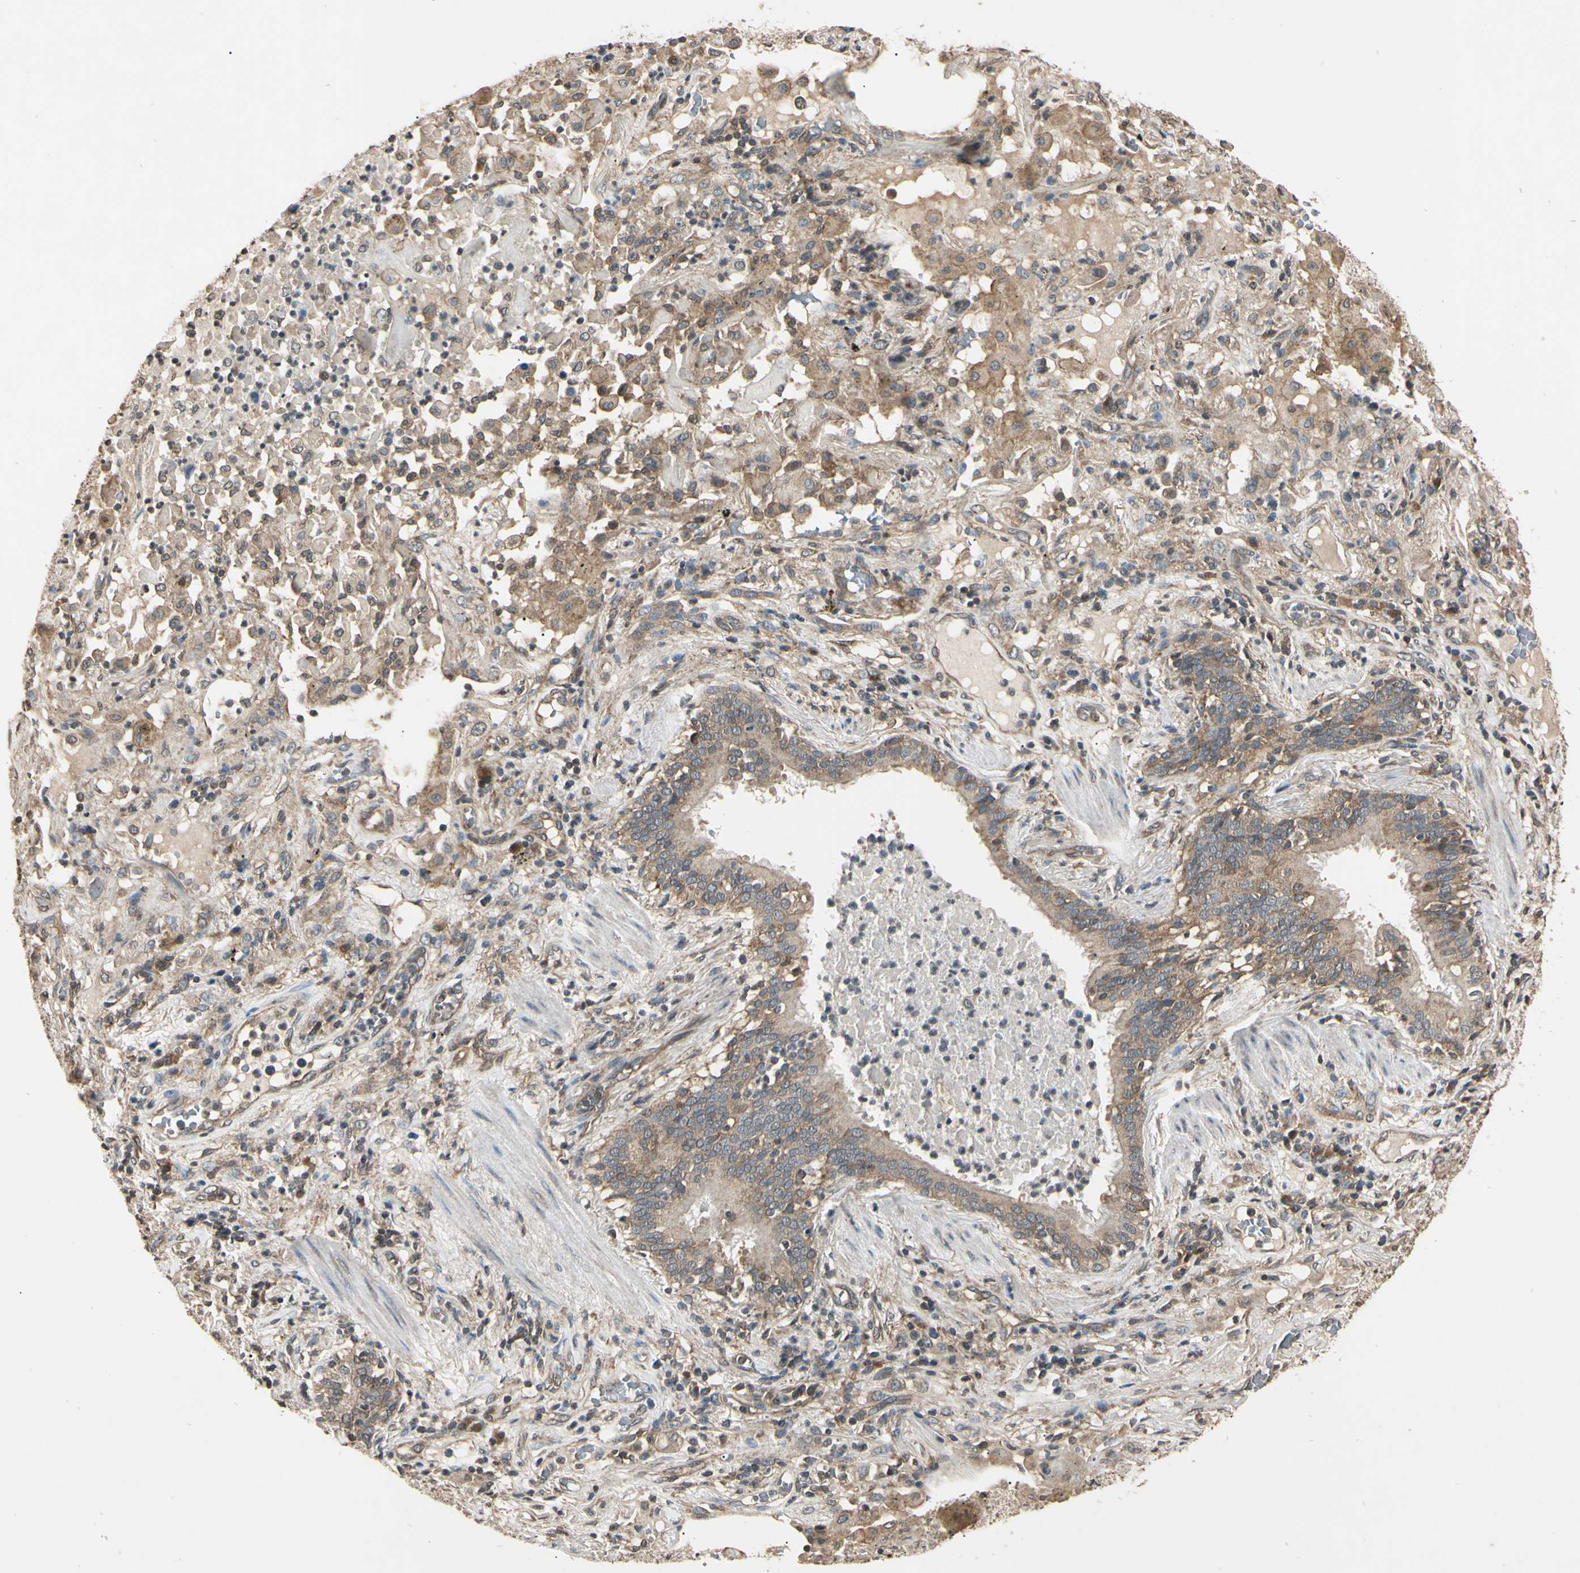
{"staining": {"intensity": "moderate", "quantity": "25%-75%", "location": "cytoplasmic/membranous"}, "tissue": "lung cancer", "cell_type": "Tumor cells", "image_type": "cancer", "snomed": [{"axis": "morphology", "description": "Squamous cell carcinoma, NOS"}, {"axis": "topography", "description": "Lung"}], "caption": "Tumor cells demonstrate moderate cytoplasmic/membranous expression in about 25%-75% of cells in lung squamous cell carcinoma.", "gene": "EPN1", "patient": {"sex": "male", "age": 57}}